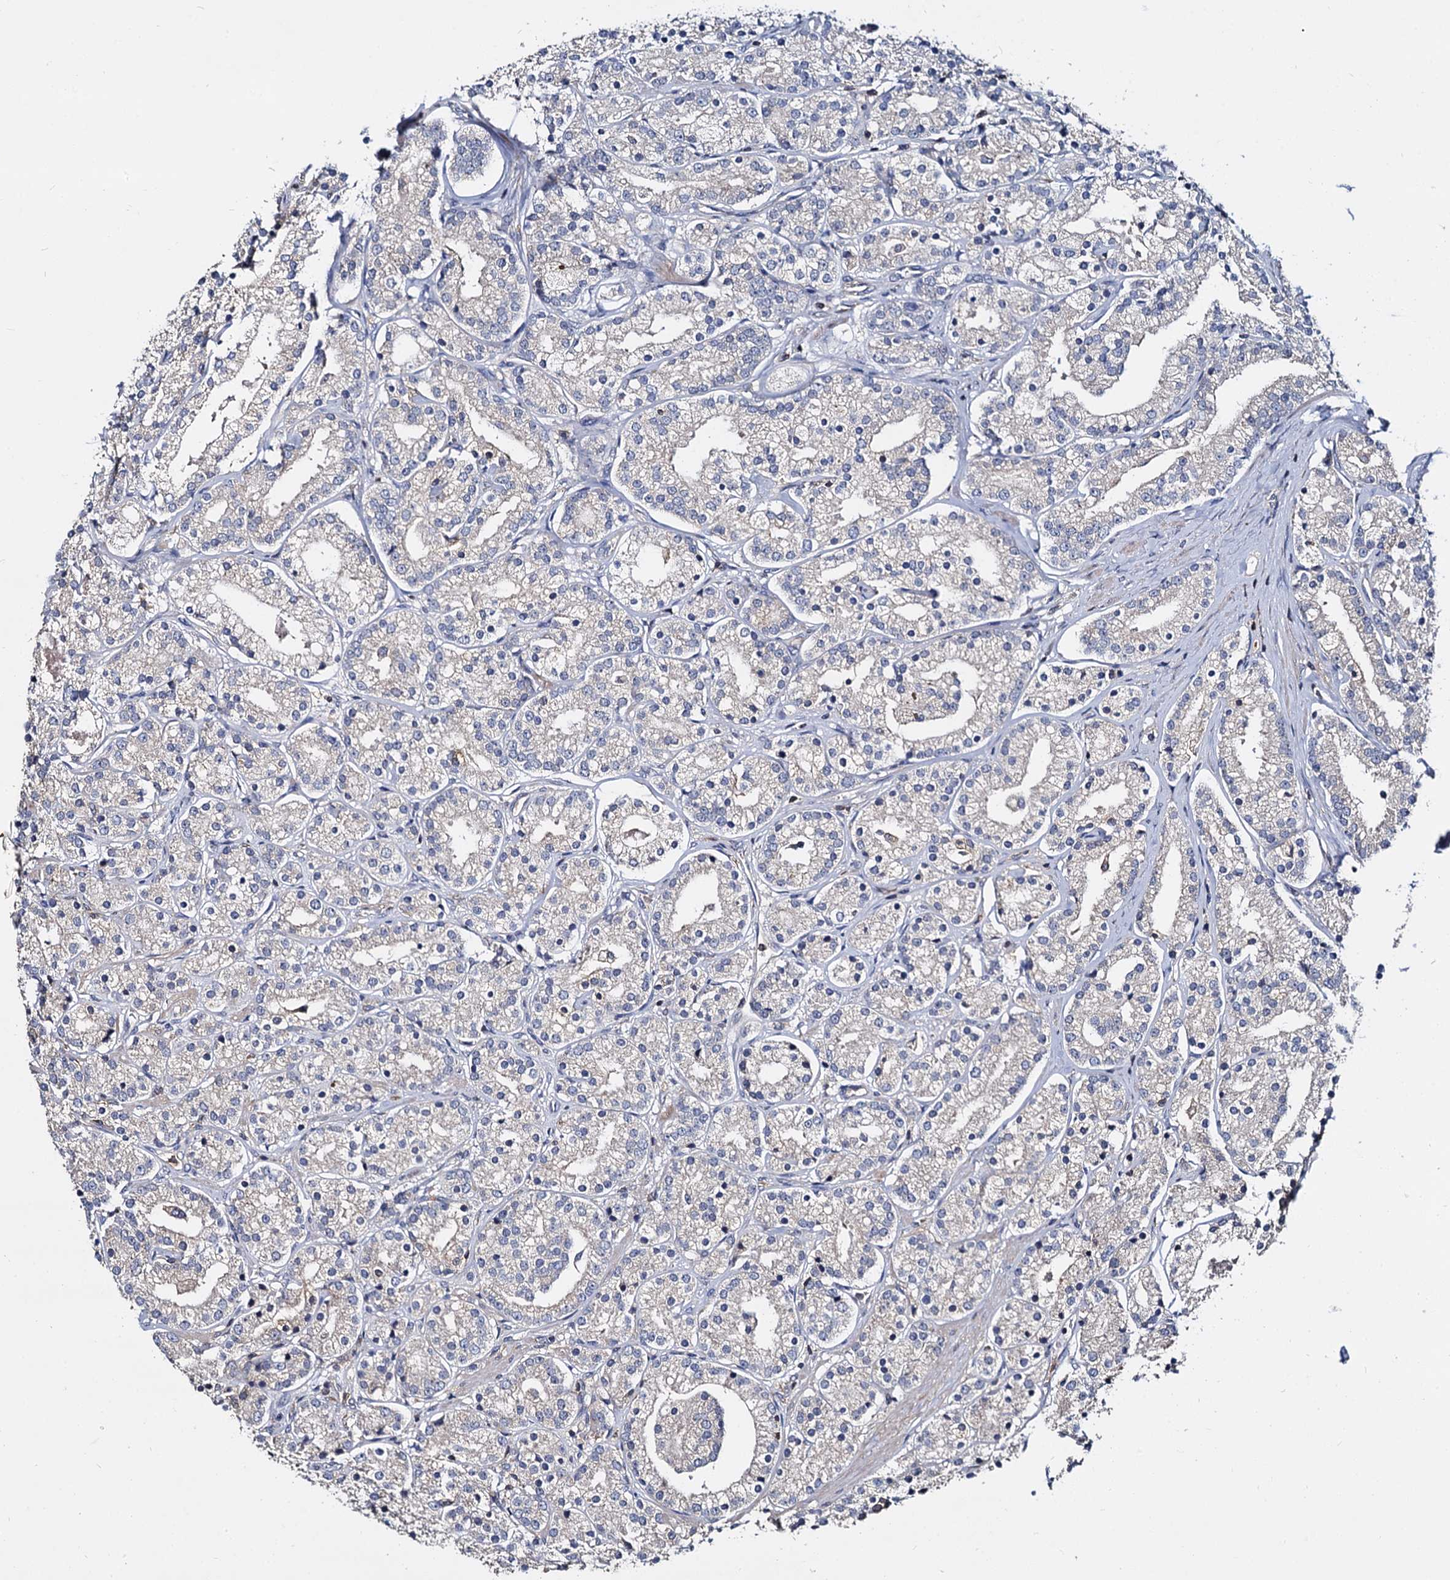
{"staining": {"intensity": "negative", "quantity": "none", "location": "none"}, "tissue": "prostate cancer", "cell_type": "Tumor cells", "image_type": "cancer", "snomed": [{"axis": "morphology", "description": "Adenocarcinoma, High grade"}, {"axis": "topography", "description": "Prostate"}], "caption": "Immunohistochemistry (IHC) micrograph of human prostate cancer stained for a protein (brown), which reveals no positivity in tumor cells.", "gene": "ANKRD13A", "patient": {"sex": "male", "age": 69}}